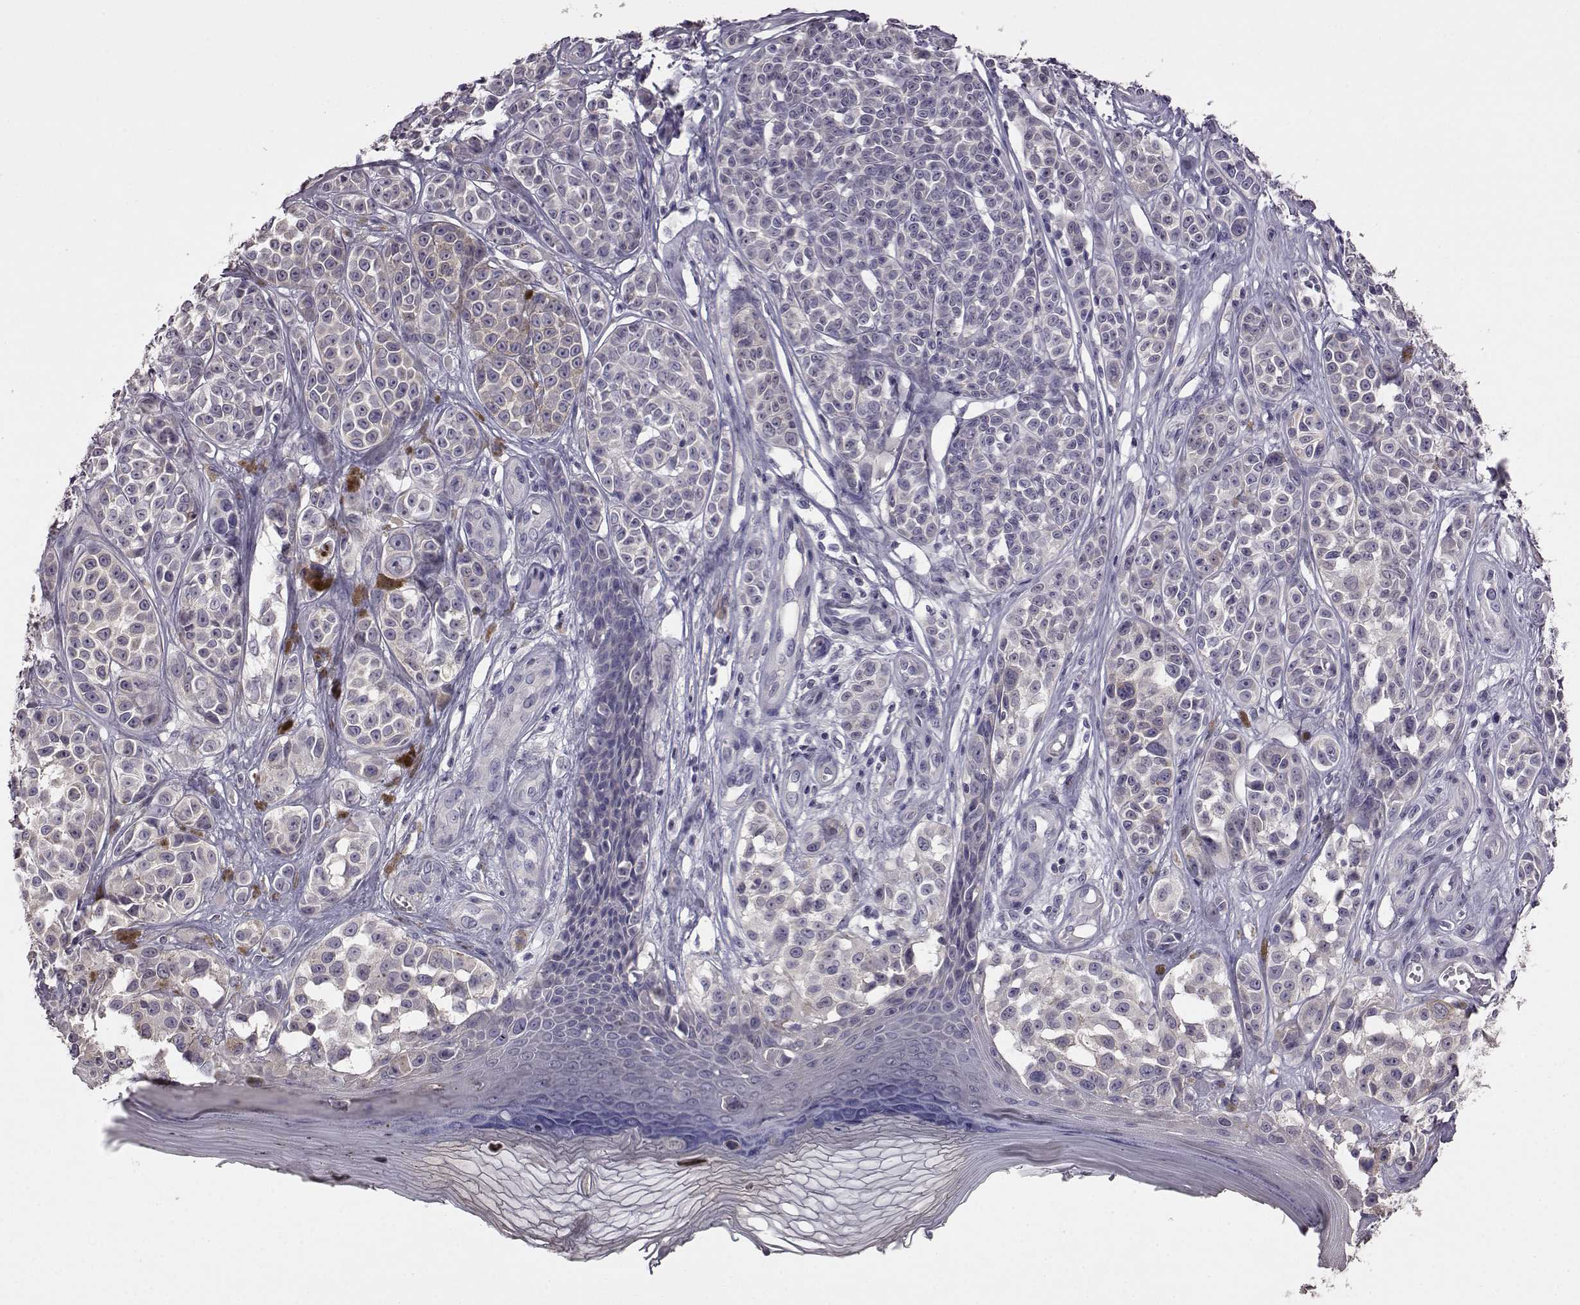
{"staining": {"intensity": "negative", "quantity": "none", "location": "none"}, "tissue": "melanoma", "cell_type": "Tumor cells", "image_type": "cancer", "snomed": [{"axis": "morphology", "description": "Malignant melanoma, NOS"}, {"axis": "topography", "description": "Skin"}], "caption": "There is no significant expression in tumor cells of melanoma.", "gene": "ADGRG2", "patient": {"sex": "female", "age": 90}}